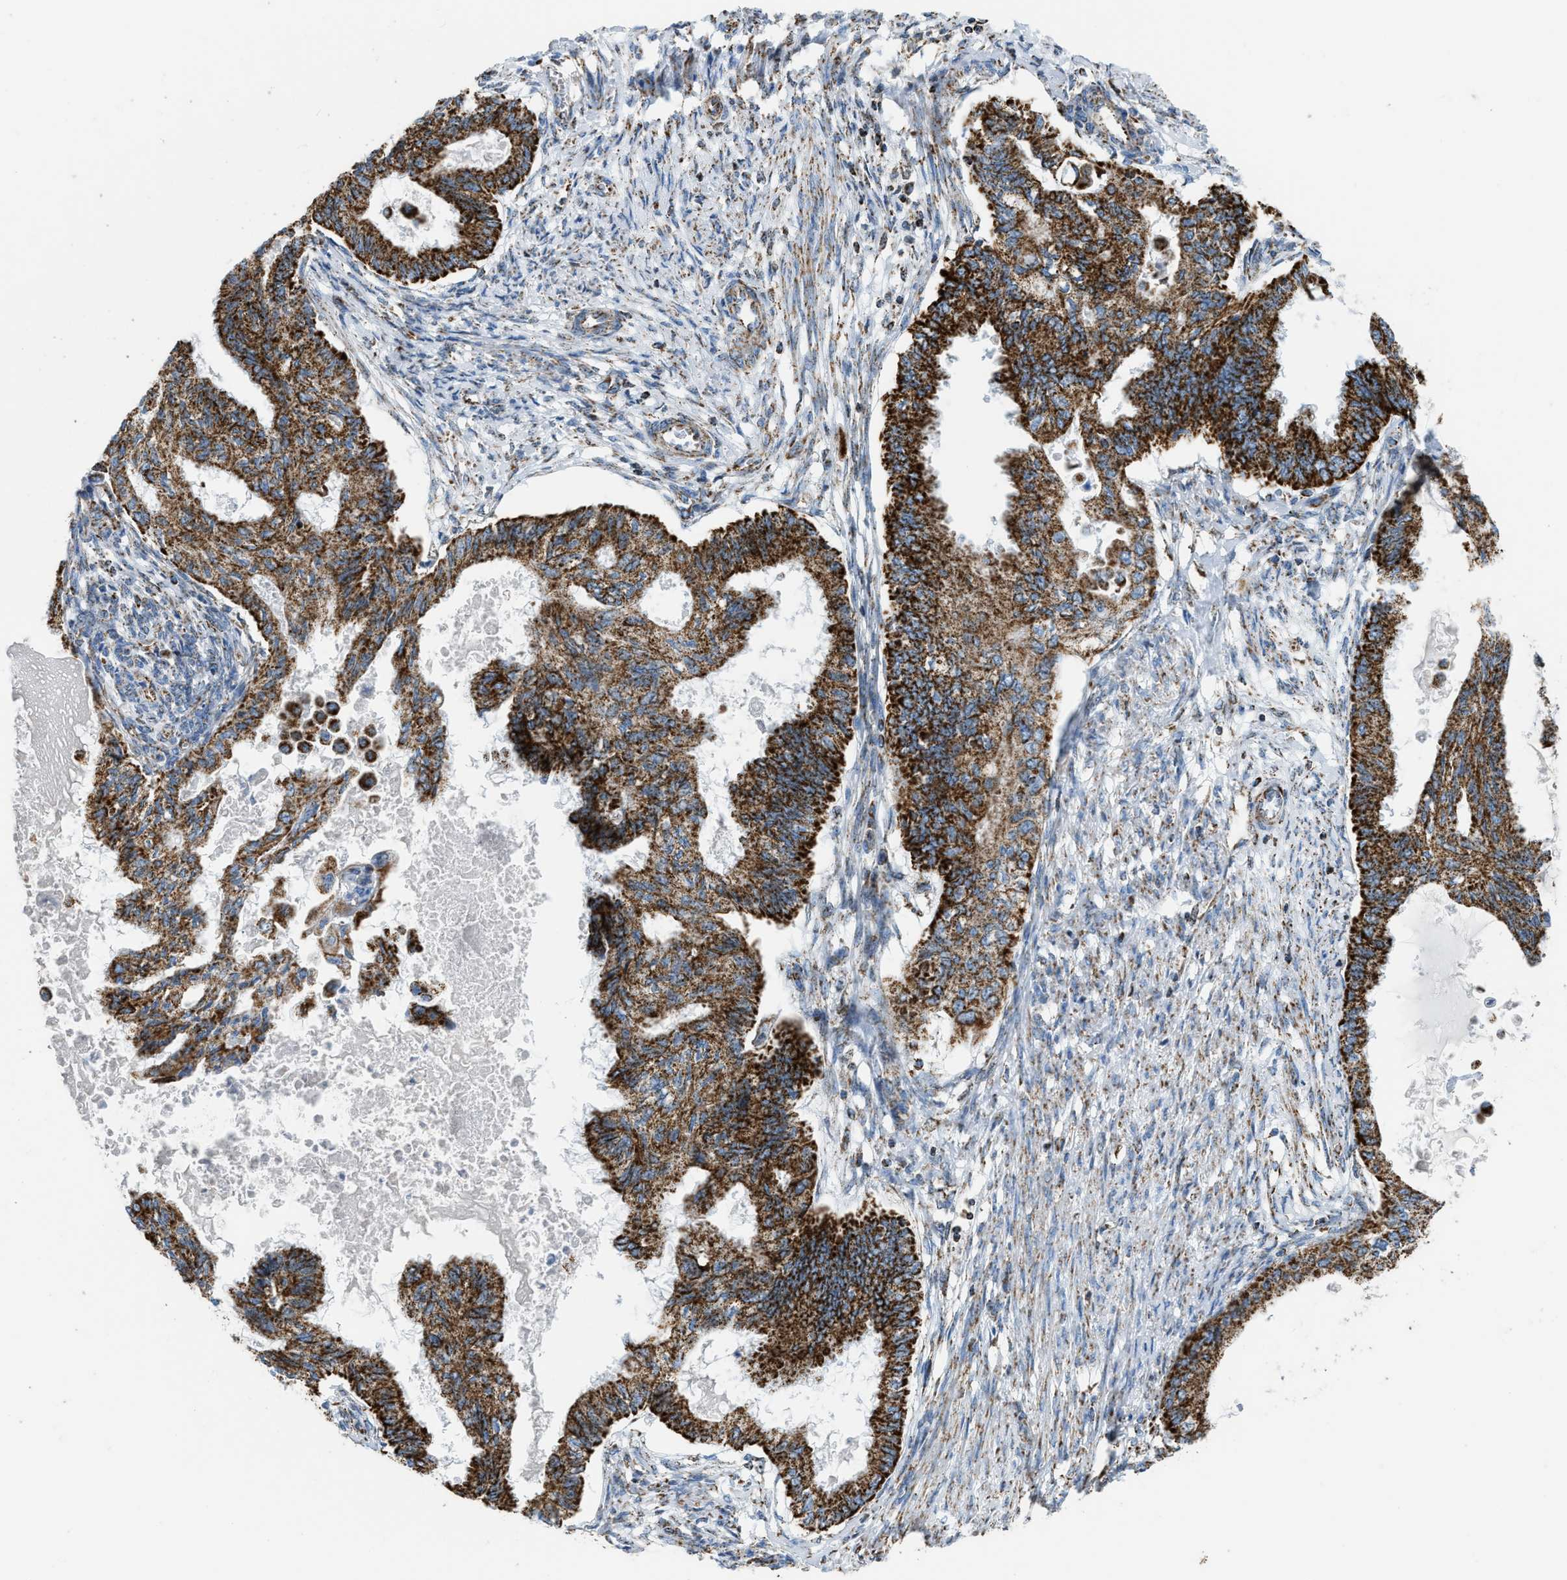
{"staining": {"intensity": "strong", "quantity": ">75%", "location": "cytoplasmic/membranous"}, "tissue": "cervical cancer", "cell_type": "Tumor cells", "image_type": "cancer", "snomed": [{"axis": "morphology", "description": "Normal tissue, NOS"}, {"axis": "morphology", "description": "Adenocarcinoma, NOS"}, {"axis": "topography", "description": "Cervix"}, {"axis": "topography", "description": "Endometrium"}], "caption": "DAB immunohistochemical staining of human adenocarcinoma (cervical) reveals strong cytoplasmic/membranous protein positivity in approximately >75% of tumor cells.", "gene": "ETFB", "patient": {"sex": "female", "age": 86}}